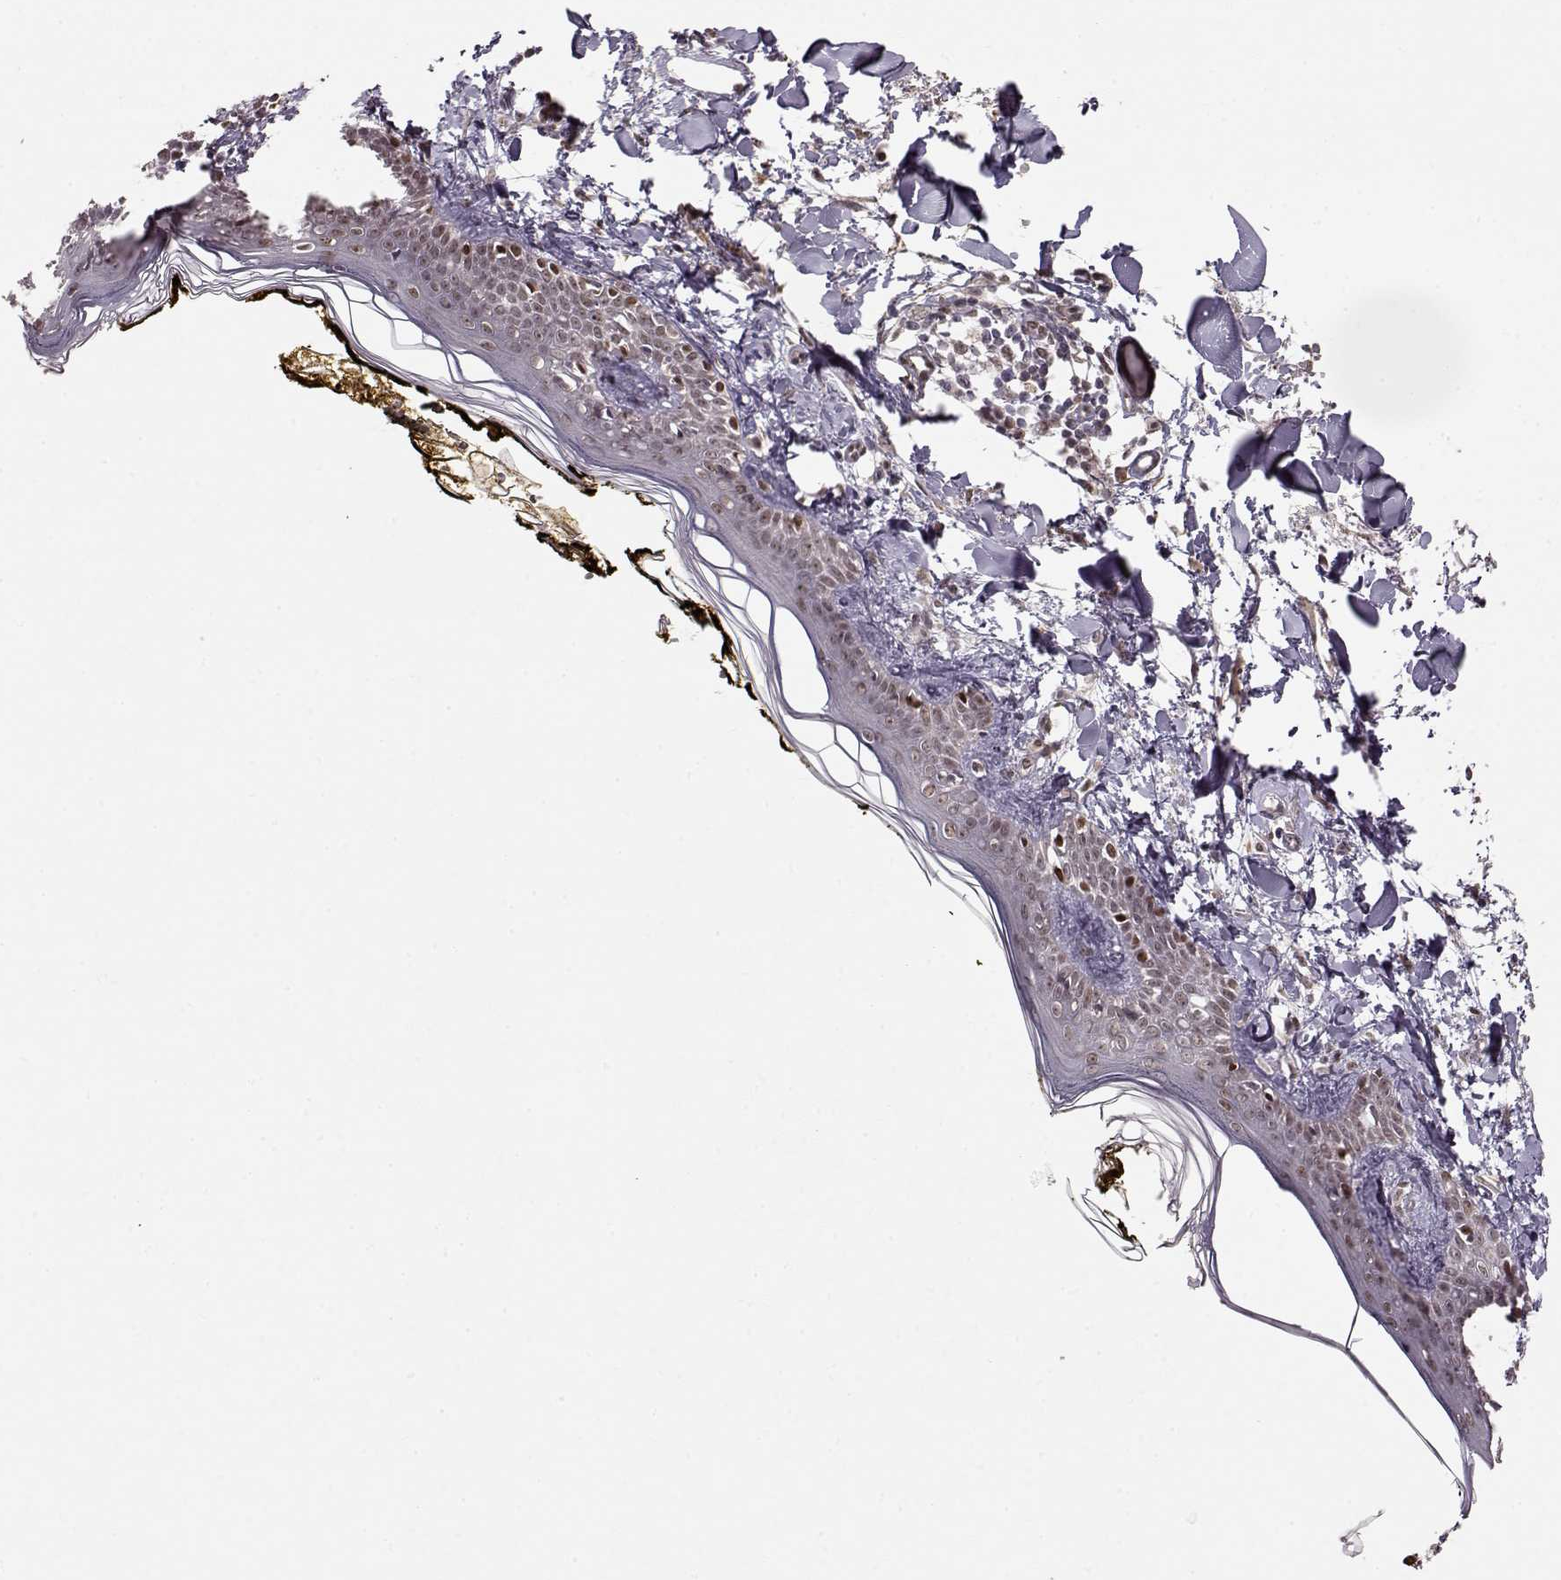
{"staining": {"intensity": "weak", "quantity": "<25%", "location": "cytoplasmic/membranous,nuclear"}, "tissue": "skin", "cell_type": "Fibroblasts", "image_type": "normal", "snomed": [{"axis": "morphology", "description": "Normal tissue, NOS"}, {"axis": "topography", "description": "Skin"}], "caption": "Image shows no significant protein positivity in fibroblasts of benign skin.", "gene": "RAI1", "patient": {"sex": "male", "age": 76}}